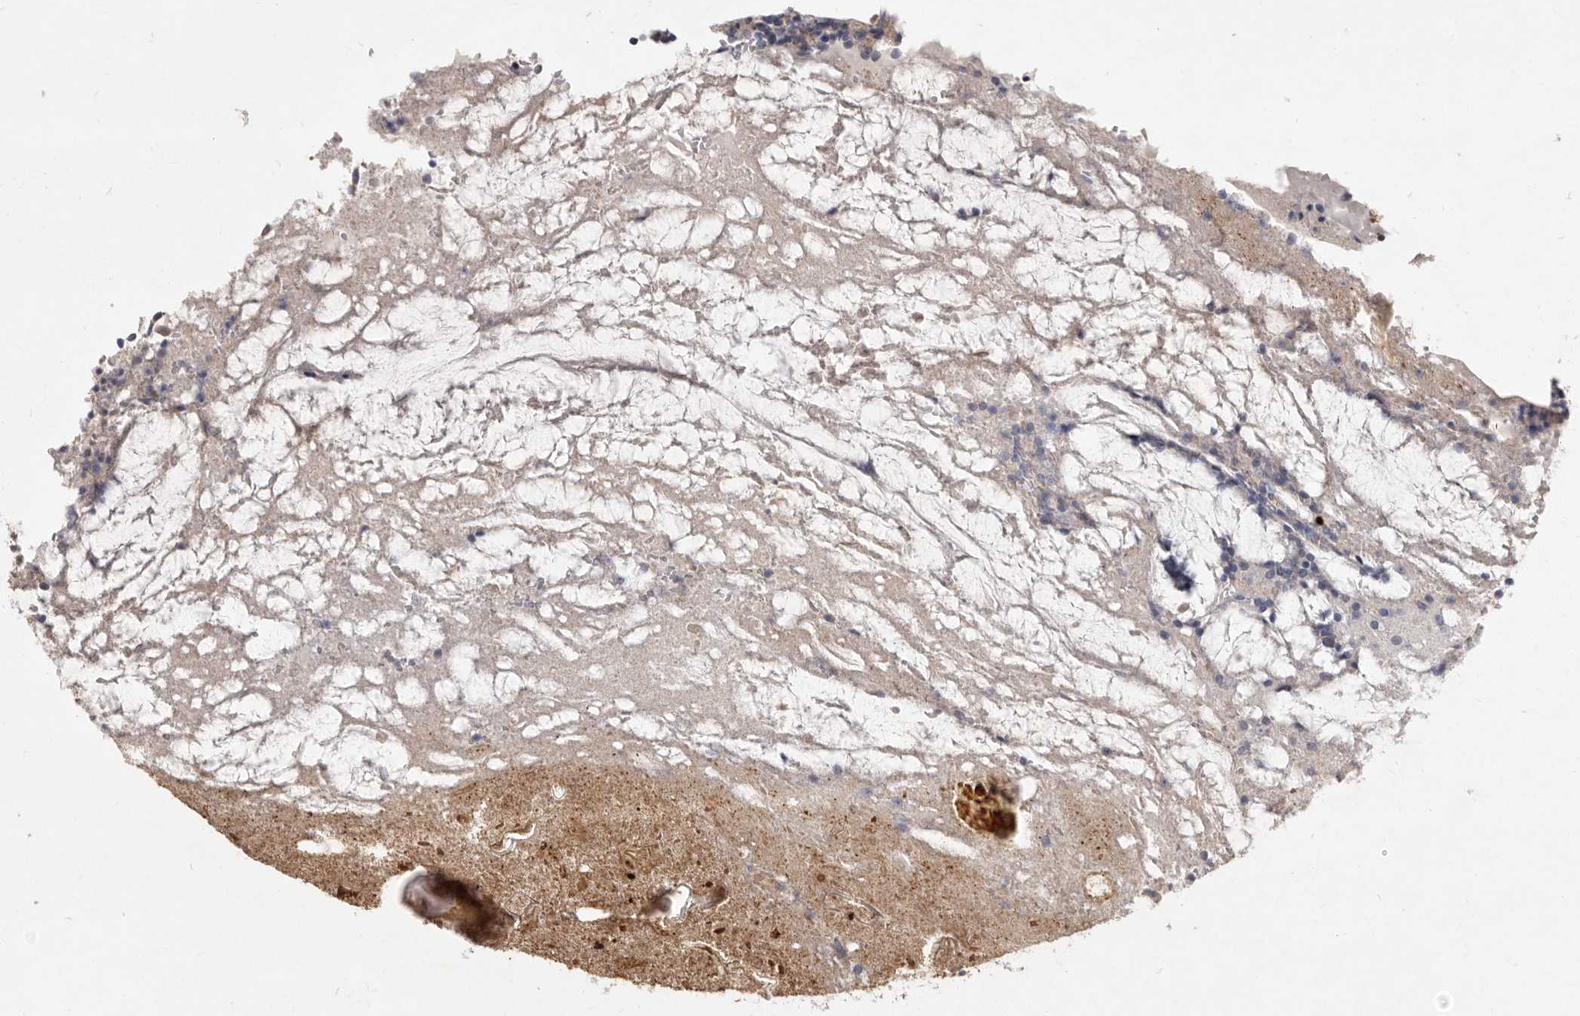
{"staining": {"intensity": "weak", "quantity": "<25%", "location": "cytoplasmic/membranous"}, "tissue": "appendix", "cell_type": "Glandular cells", "image_type": "normal", "snomed": [{"axis": "morphology", "description": "Normal tissue, NOS"}, {"axis": "topography", "description": "Appendix"}], "caption": "The photomicrograph exhibits no significant expression in glandular cells of appendix. Nuclei are stained in blue.", "gene": "TBC1D8B", "patient": {"sex": "female", "age": 17}}